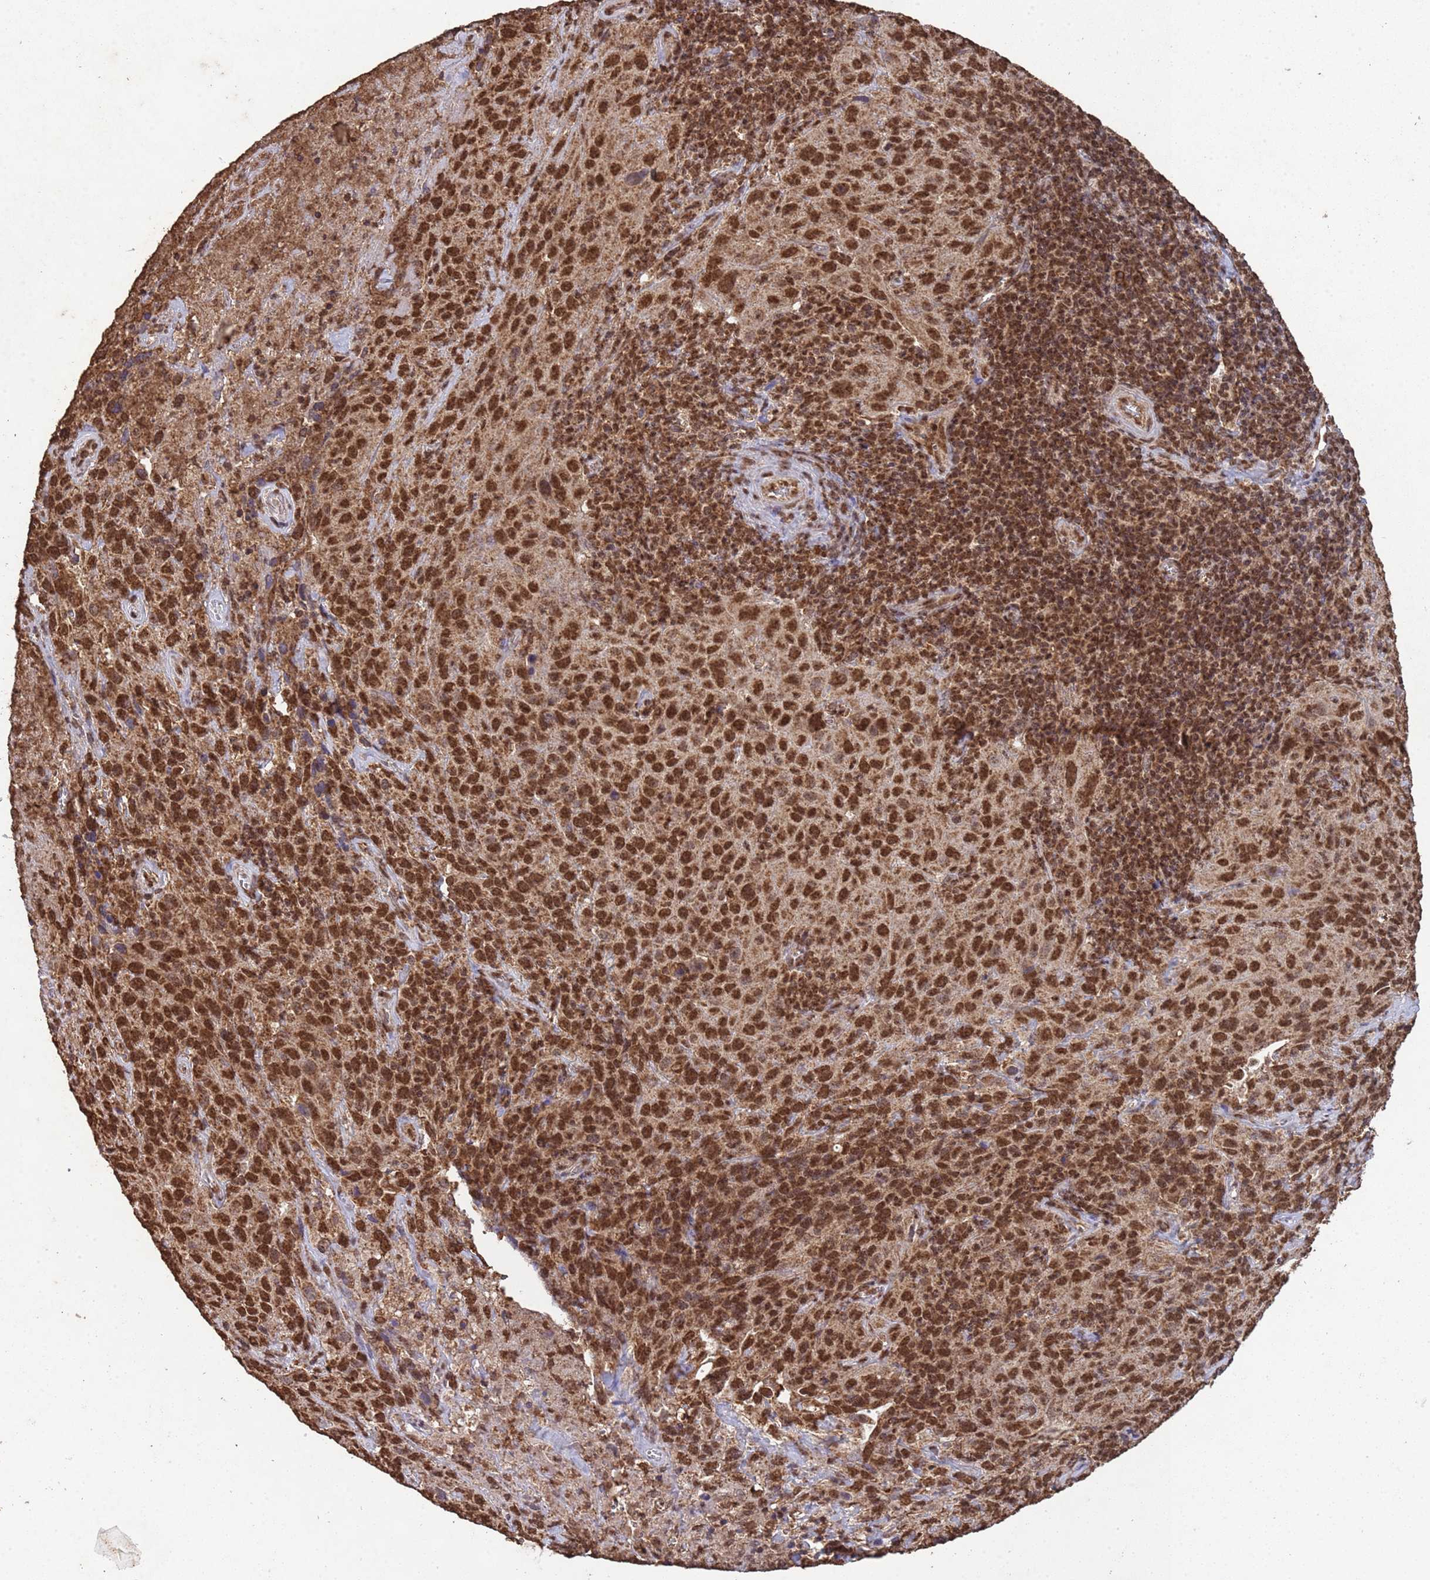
{"staining": {"intensity": "strong", "quantity": ">75%", "location": "nuclear"}, "tissue": "cervical cancer", "cell_type": "Tumor cells", "image_type": "cancer", "snomed": [{"axis": "morphology", "description": "Squamous cell carcinoma, NOS"}, {"axis": "topography", "description": "Cervix"}], "caption": "This histopathology image exhibits IHC staining of cervical squamous cell carcinoma, with high strong nuclear expression in approximately >75% of tumor cells.", "gene": "HDAC10", "patient": {"sex": "female", "age": 51}}